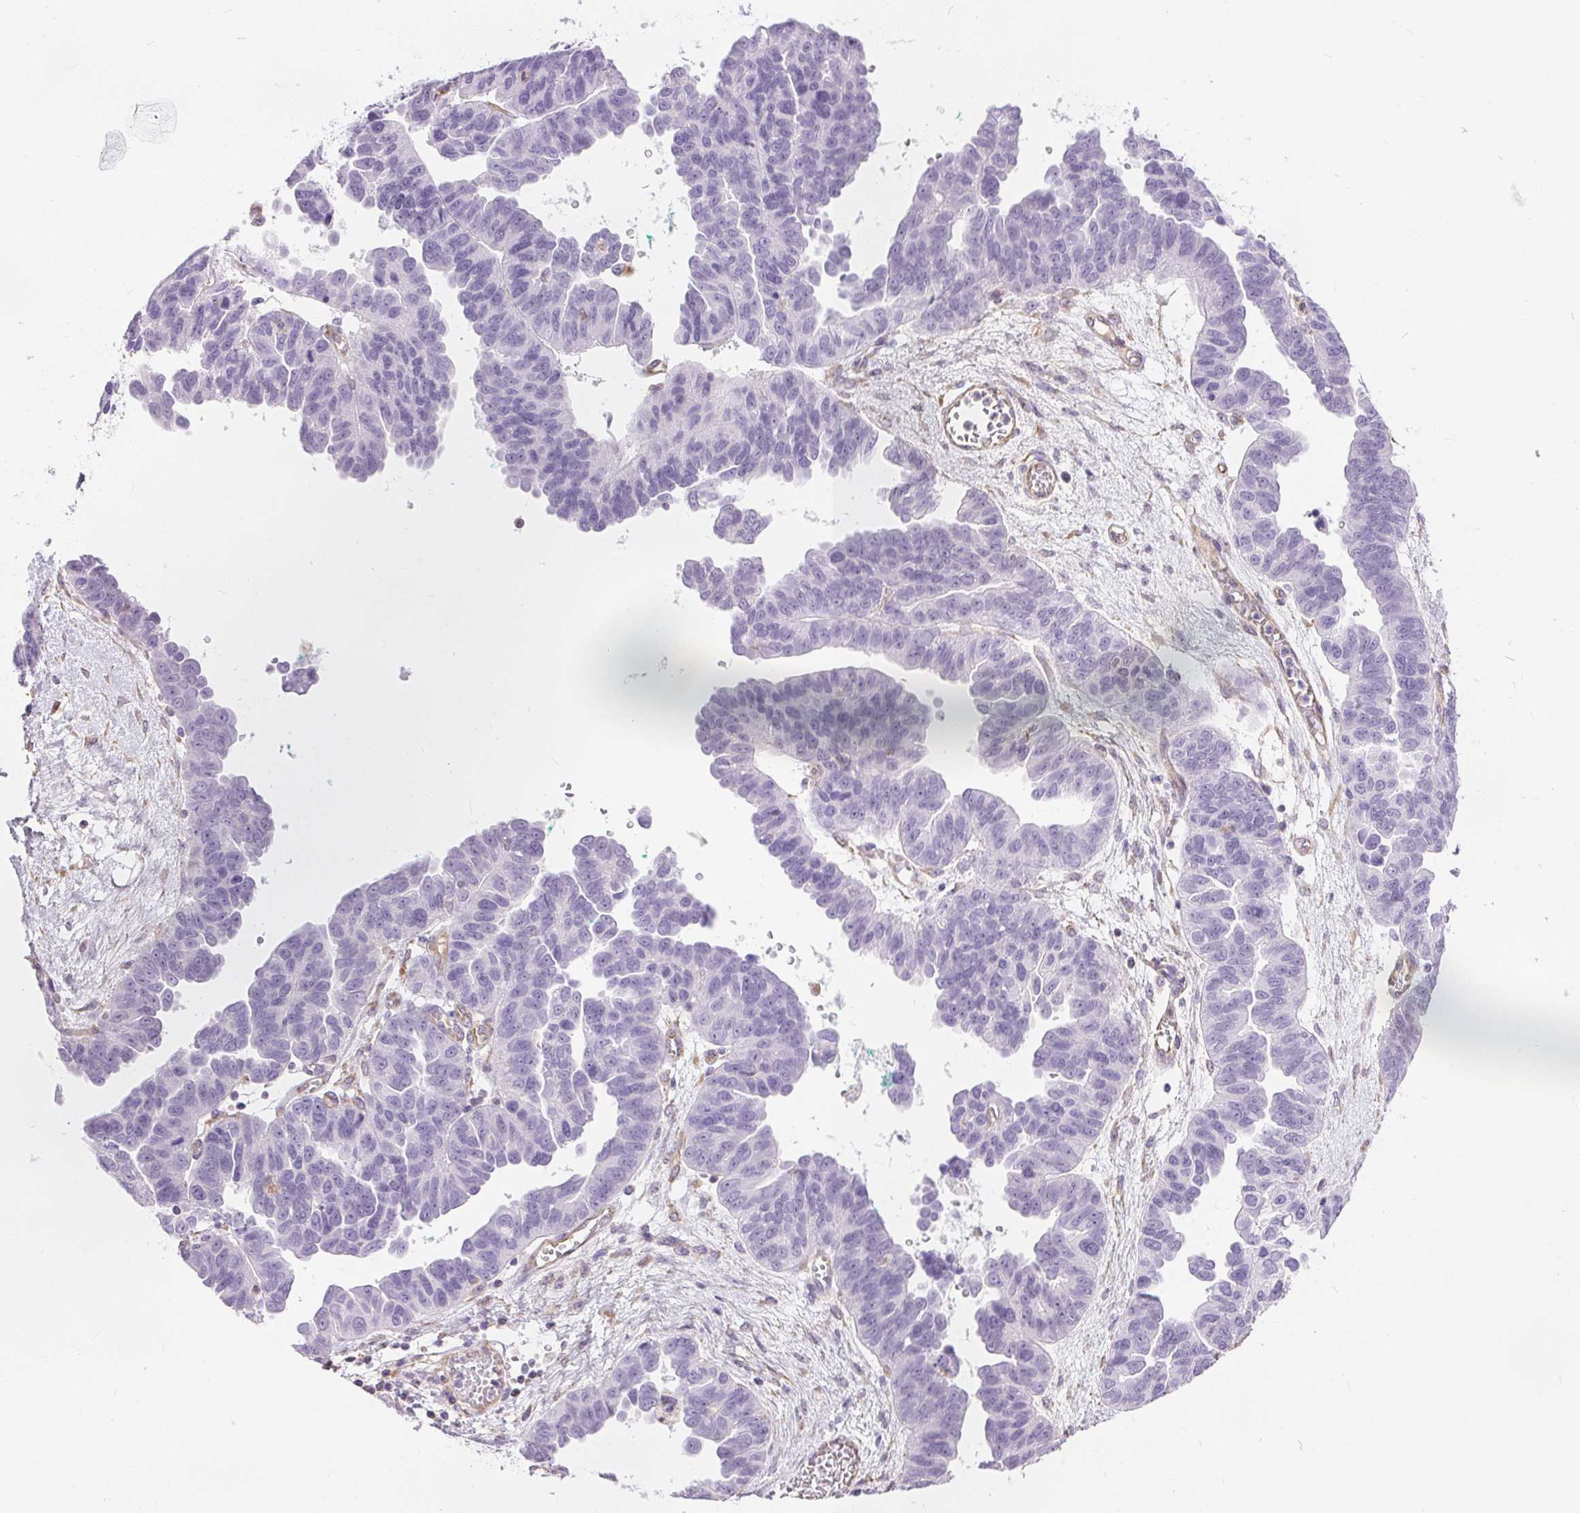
{"staining": {"intensity": "negative", "quantity": "none", "location": "none"}, "tissue": "ovarian cancer", "cell_type": "Tumor cells", "image_type": "cancer", "snomed": [{"axis": "morphology", "description": "Cystadenocarcinoma, serous, NOS"}, {"axis": "topography", "description": "Ovary"}], "caption": "This is an immunohistochemistry histopathology image of human ovarian cancer. There is no expression in tumor cells.", "gene": "GFAP", "patient": {"sex": "female", "age": 64}}